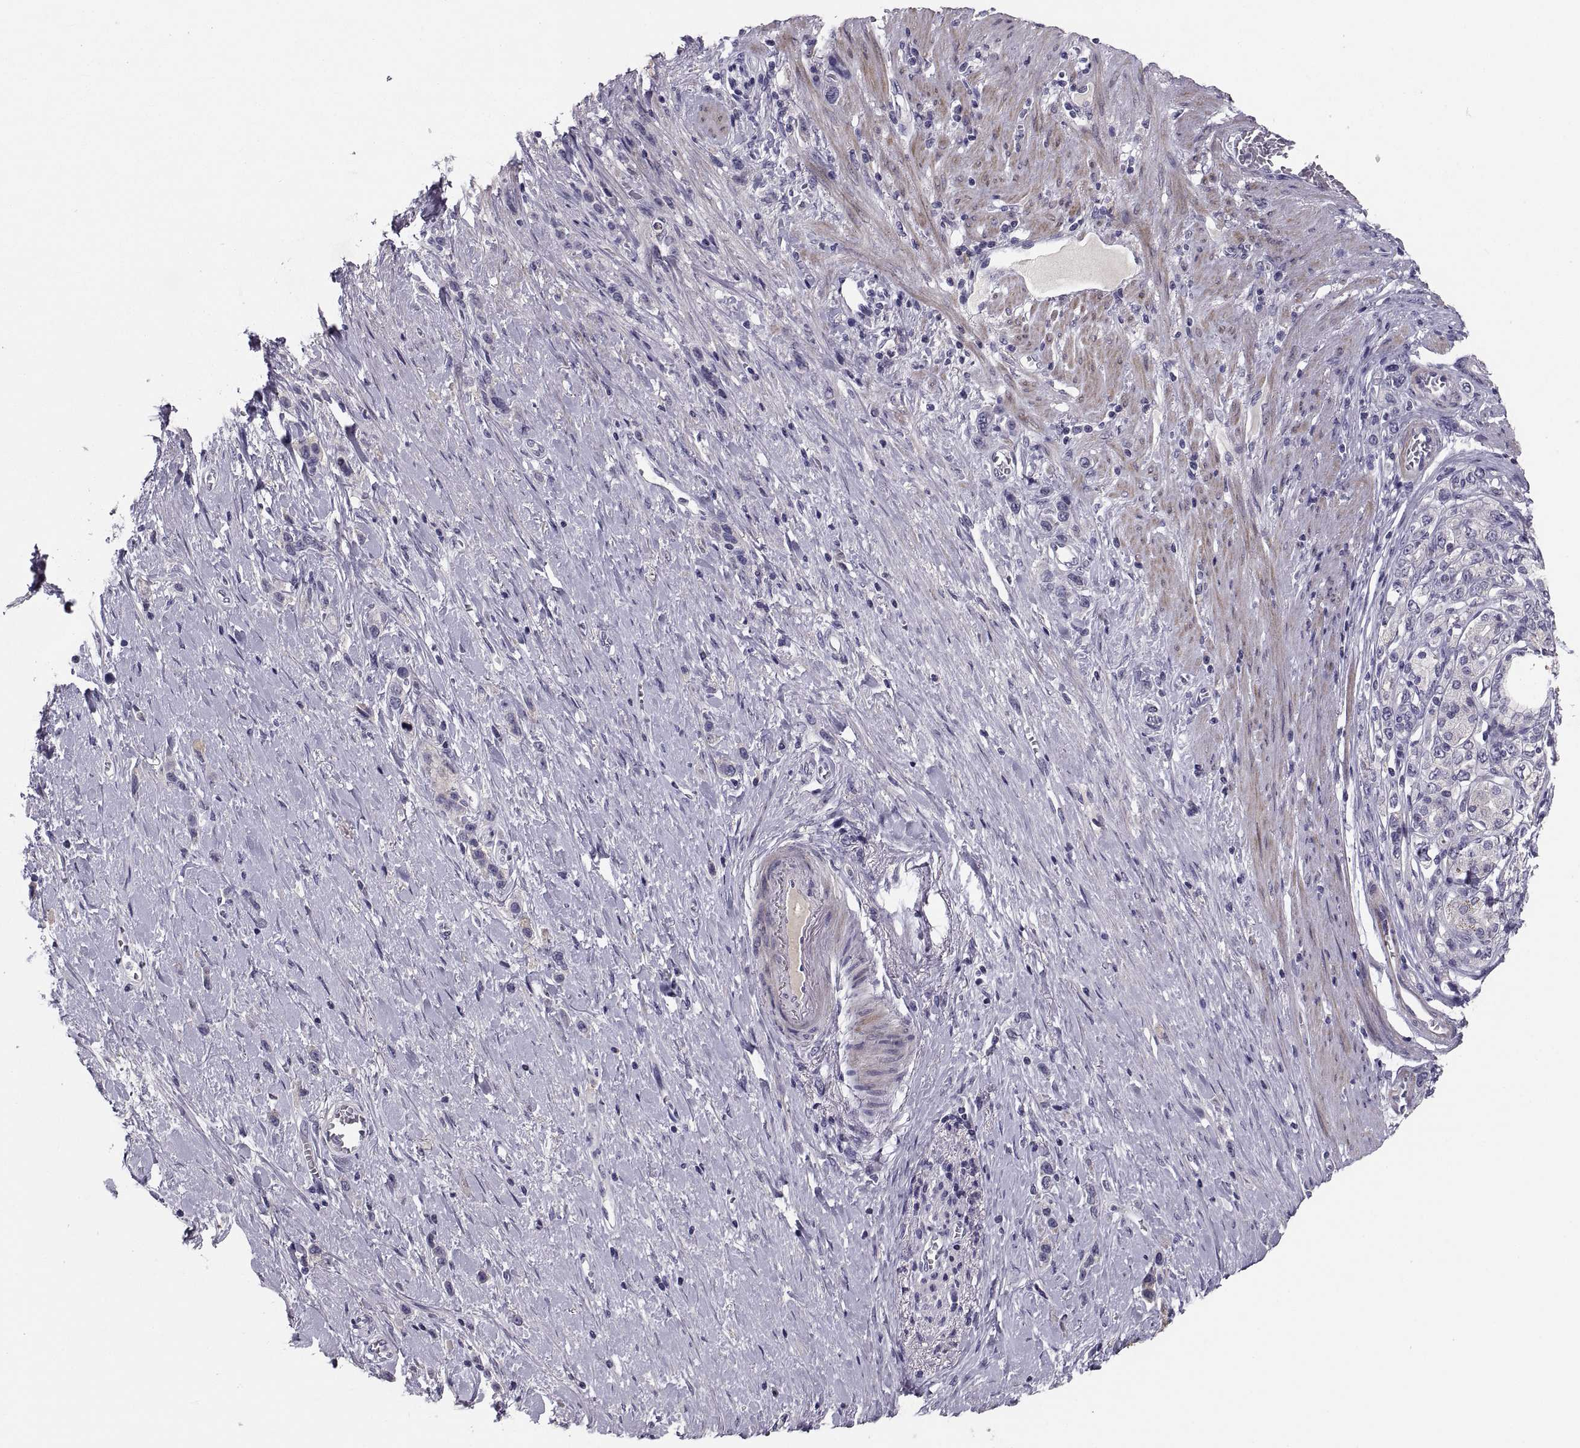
{"staining": {"intensity": "negative", "quantity": "none", "location": "none"}, "tissue": "stomach cancer", "cell_type": "Tumor cells", "image_type": "cancer", "snomed": [{"axis": "morphology", "description": "Normal tissue, NOS"}, {"axis": "morphology", "description": "Adenocarcinoma, NOS"}, {"axis": "morphology", "description": "Adenocarcinoma, High grade"}, {"axis": "topography", "description": "Stomach, upper"}, {"axis": "topography", "description": "Stomach"}], "caption": "This is an immunohistochemistry image of human stomach cancer (adenocarcinoma). There is no expression in tumor cells.", "gene": "PDZRN4", "patient": {"sex": "female", "age": 65}}